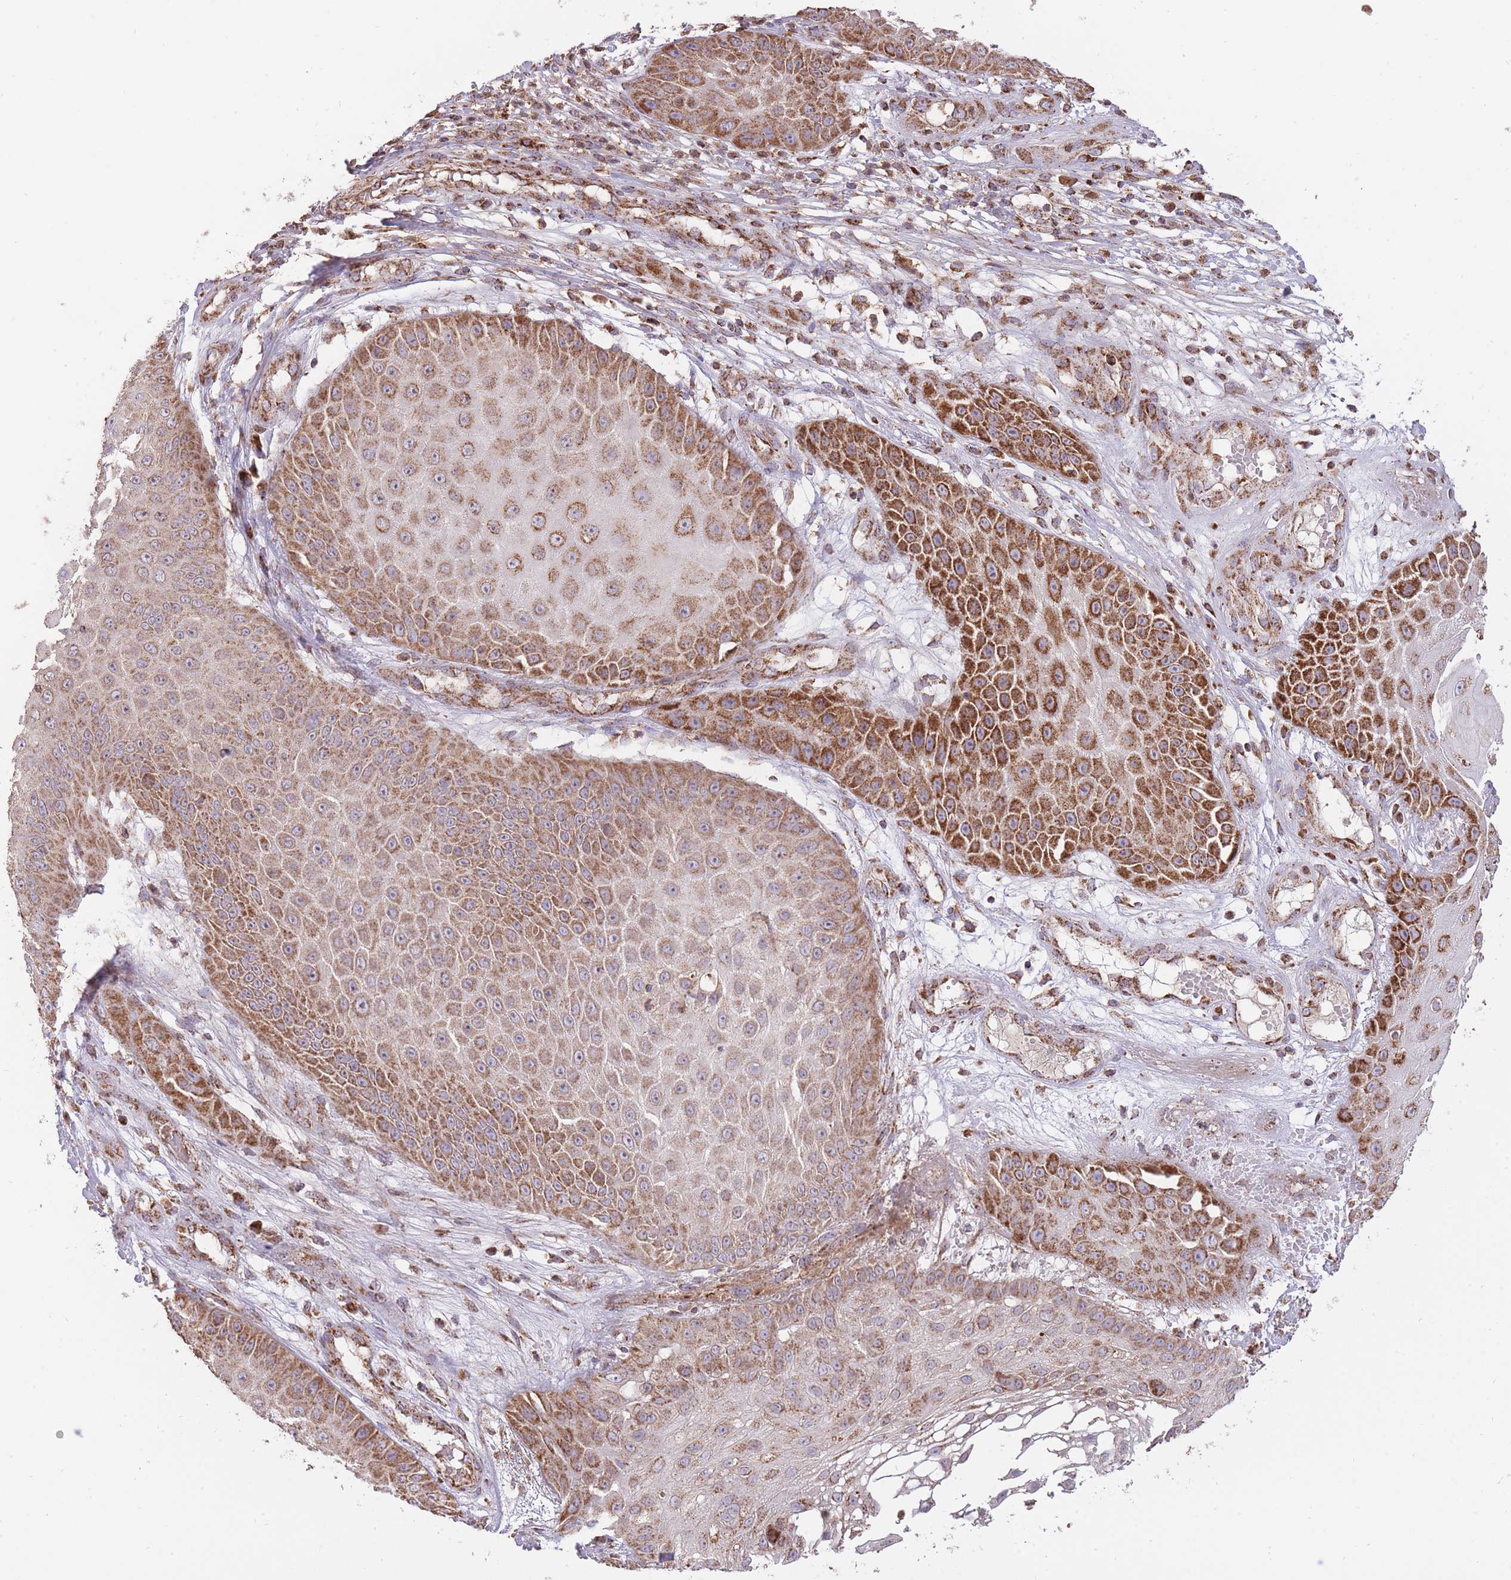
{"staining": {"intensity": "strong", "quantity": "25%-75%", "location": "cytoplasmic/membranous"}, "tissue": "skin cancer", "cell_type": "Tumor cells", "image_type": "cancer", "snomed": [{"axis": "morphology", "description": "Squamous cell carcinoma, NOS"}, {"axis": "topography", "description": "Skin"}], "caption": "Immunohistochemical staining of skin squamous cell carcinoma displays strong cytoplasmic/membranous protein expression in approximately 25%-75% of tumor cells.", "gene": "PREP", "patient": {"sex": "male", "age": 70}}